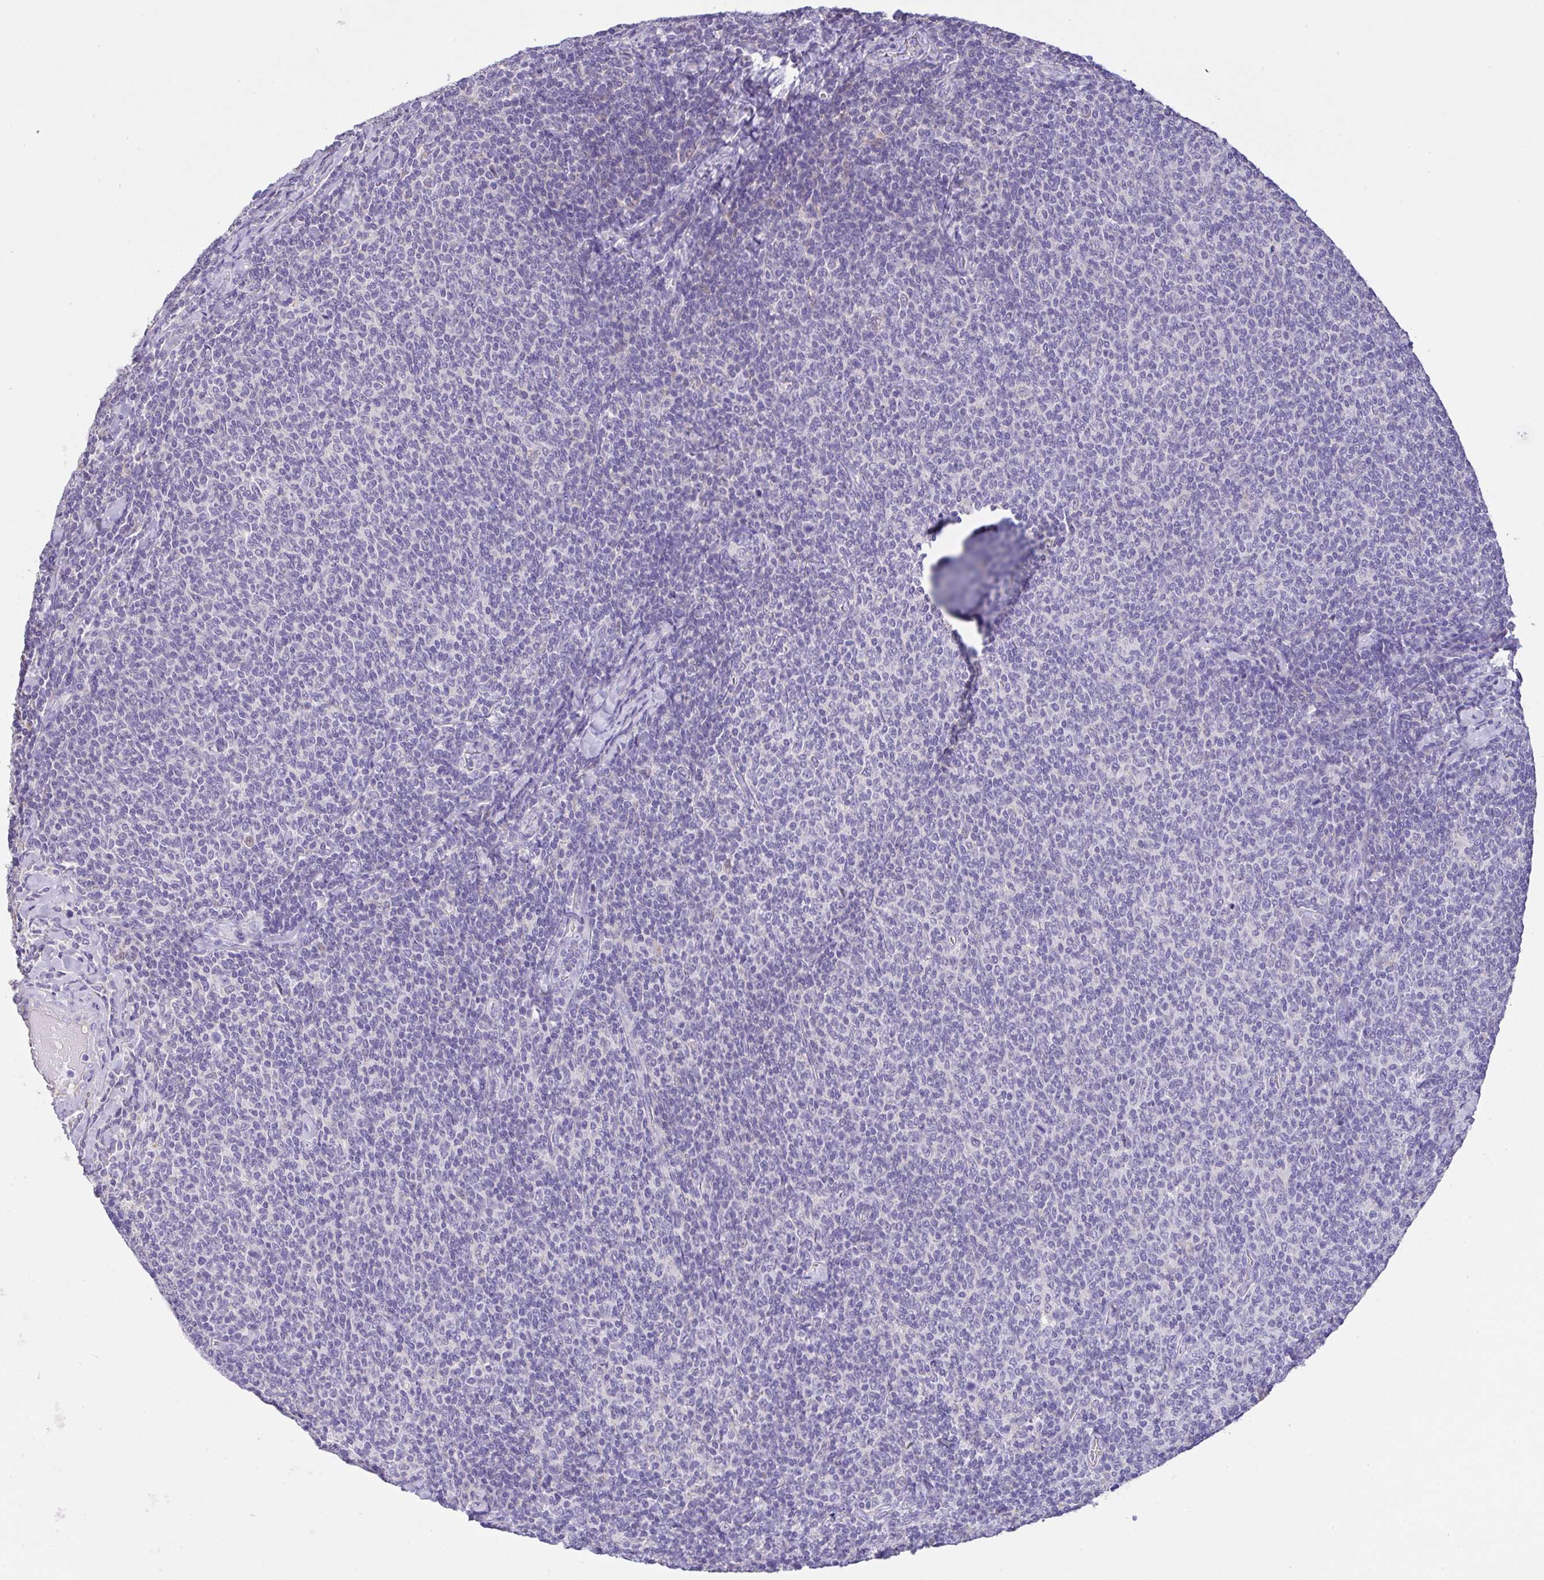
{"staining": {"intensity": "negative", "quantity": "none", "location": "none"}, "tissue": "lymphoma", "cell_type": "Tumor cells", "image_type": "cancer", "snomed": [{"axis": "morphology", "description": "Malignant lymphoma, non-Hodgkin's type, Low grade"}, {"axis": "topography", "description": "Lymph node"}], "caption": "Tumor cells are negative for protein expression in human lymphoma. (DAB (3,3'-diaminobenzidine) immunohistochemistry with hematoxylin counter stain).", "gene": "CA10", "patient": {"sex": "male", "age": 52}}